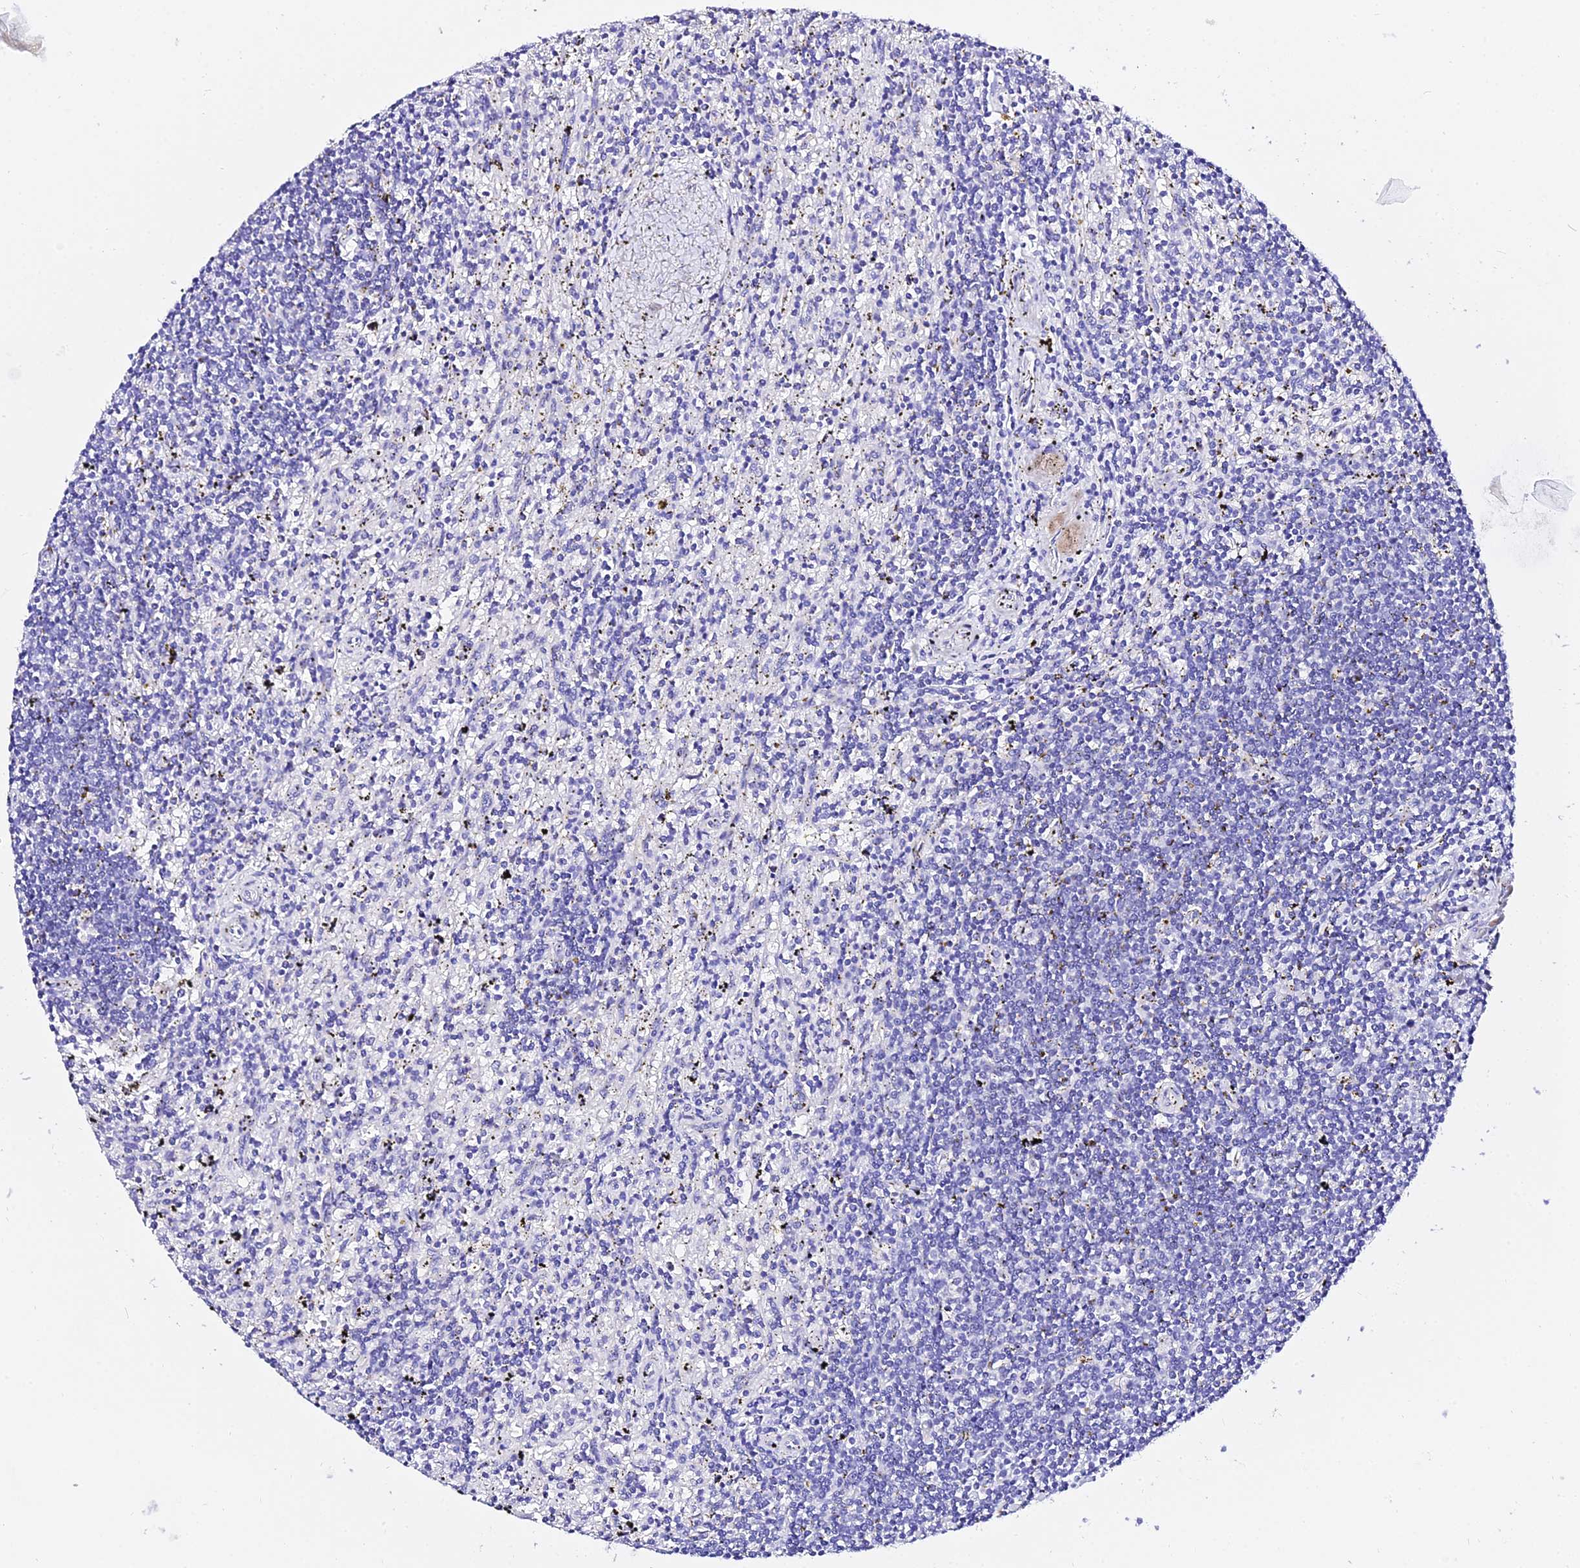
{"staining": {"intensity": "negative", "quantity": "none", "location": "none"}, "tissue": "lymphoma", "cell_type": "Tumor cells", "image_type": "cancer", "snomed": [{"axis": "morphology", "description": "Malignant lymphoma, non-Hodgkin's type, Low grade"}, {"axis": "topography", "description": "Spleen"}], "caption": "Immunohistochemistry of human malignant lymphoma, non-Hodgkin's type (low-grade) reveals no expression in tumor cells.", "gene": "DEFB106A", "patient": {"sex": "male", "age": 76}}